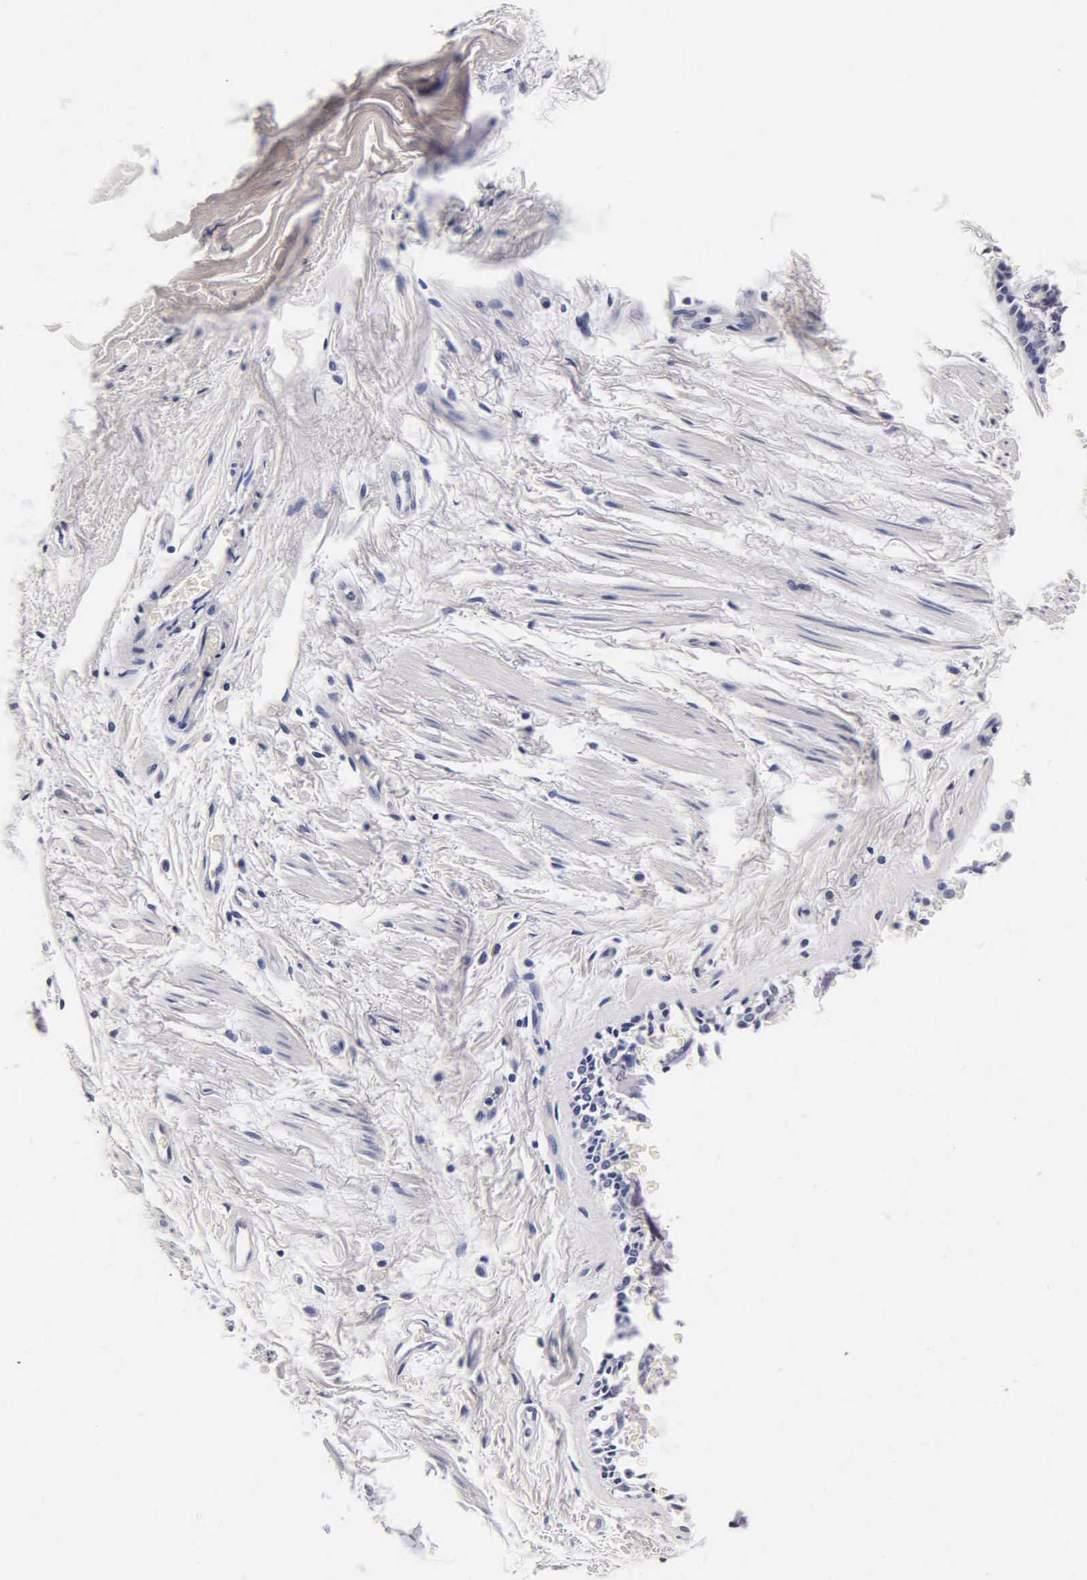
{"staining": {"intensity": "negative", "quantity": "none", "location": "none"}, "tissue": "adipose tissue", "cell_type": "Adipocytes", "image_type": "normal", "snomed": [{"axis": "morphology", "description": "Normal tissue, NOS"}, {"axis": "topography", "description": "Cartilage tissue"}, {"axis": "topography", "description": "Lung"}], "caption": "Immunohistochemistry (IHC) of normal adipose tissue reveals no staining in adipocytes. The staining was performed using DAB (3,3'-diaminobenzidine) to visualize the protein expression in brown, while the nuclei were stained in blue with hematoxylin (Magnification: 20x).", "gene": "INS", "patient": {"sex": "male", "age": 65}}